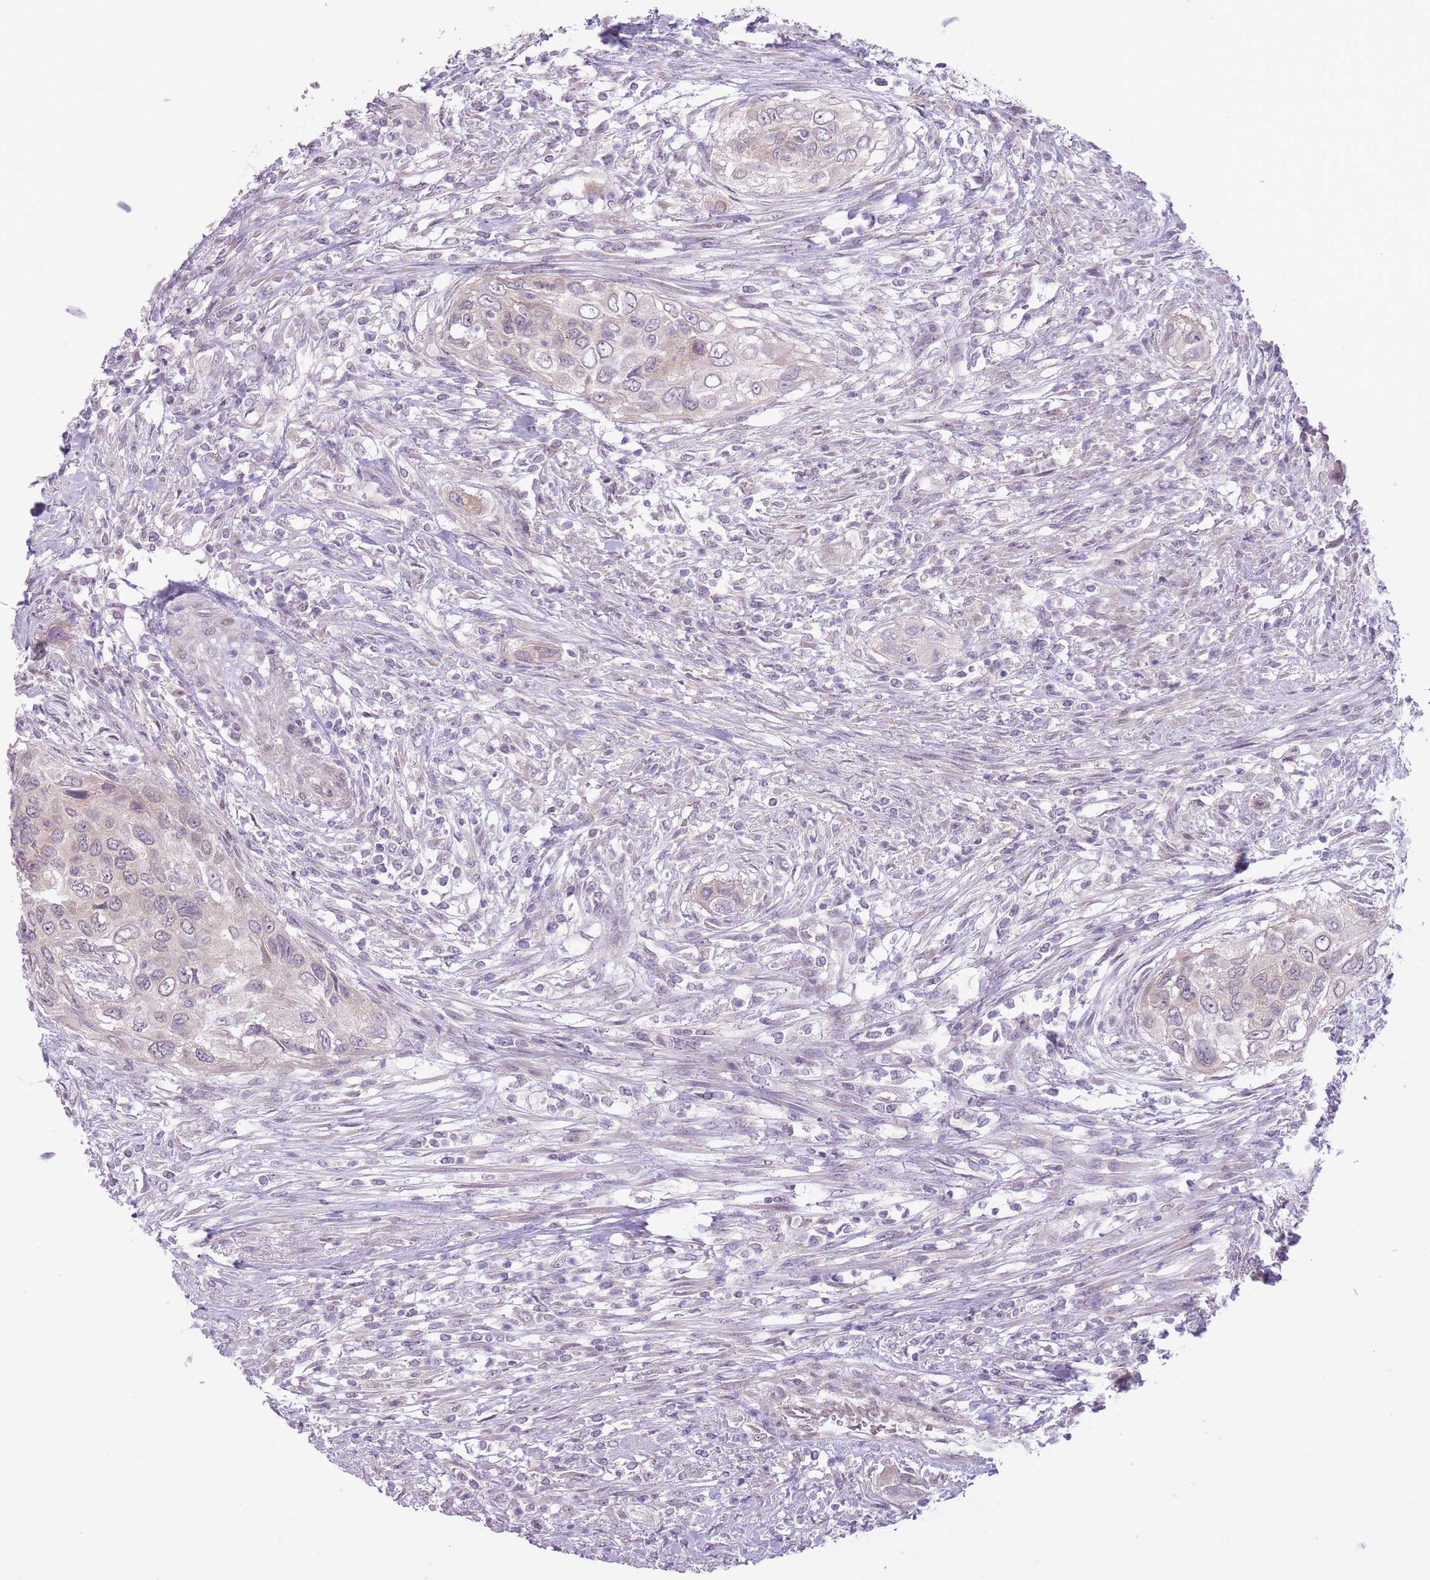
{"staining": {"intensity": "negative", "quantity": "none", "location": "none"}, "tissue": "urothelial cancer", "cell_type": "Tumor cells", "image_type": "cancer", "snomed": [{"axis": "morphology", "description": "Urothelial carcinoma, High grade"}, {"axis": "topography", "description": "Urinary bladder"}], "caption": "Urothelial carcinoma (high-grade) stained for a protein using IHC displays no staining tumor cells.", "gene": "ARPIN", "patient": {"sex": "female", "age": 60}}